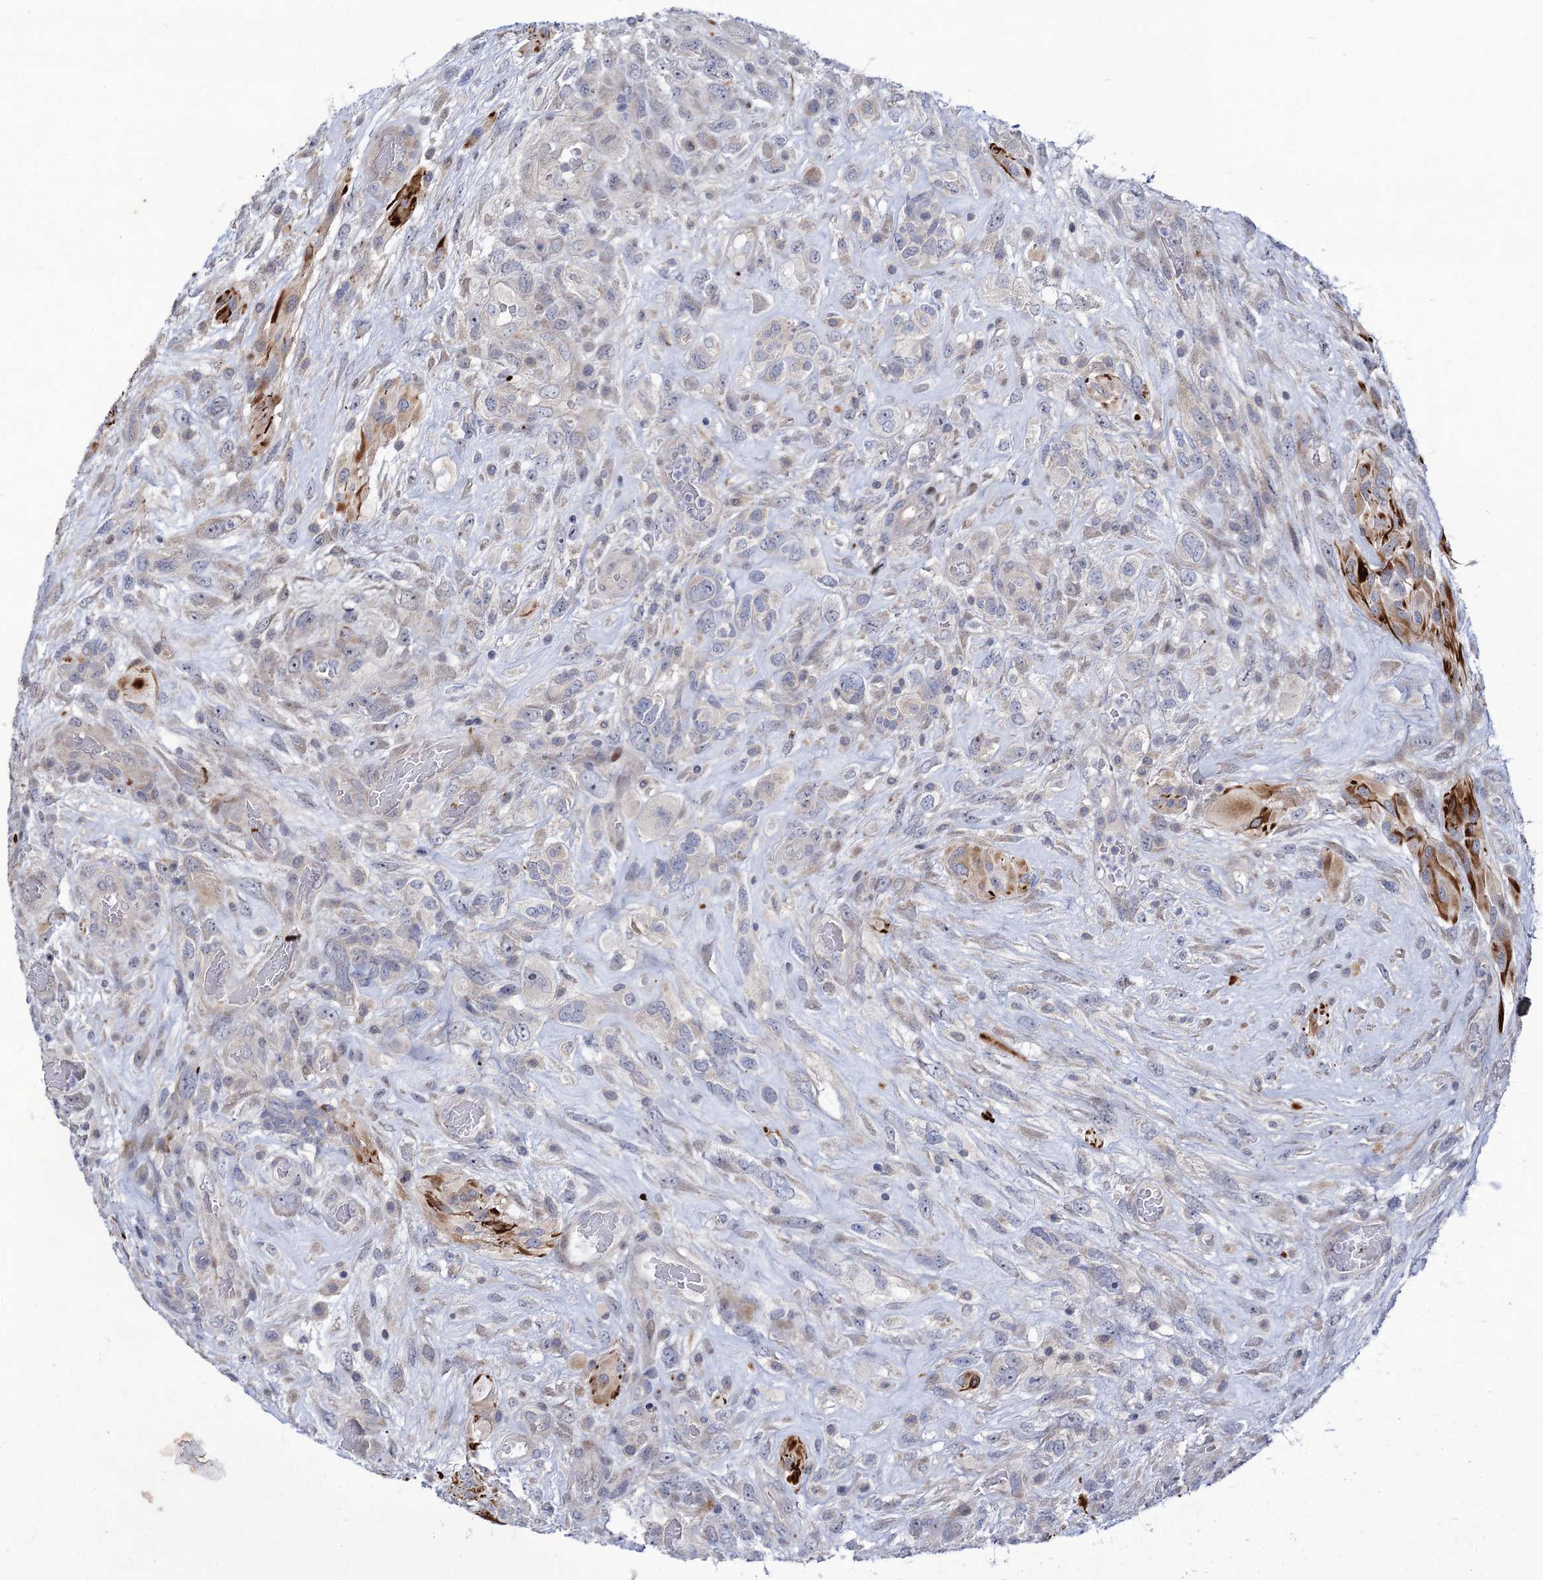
{"staining": {"intensity": "negative", "quantity": "none", "location": "none"}, "tissue": "glioma", "cell_type": "Tumor cells", "image_type": "cancer", "snomed": [{"axis": "morphology", "description": "Glioma, malignant, High grade"}, {"axis": "topography", "description": "Brain"}], "caption": "Immunohistochemistry of malignant glioma (high-grade) displays no staining in tumor cells.", "gene": "QPCTL", "patient": {"sex": "male", "age": 61}}